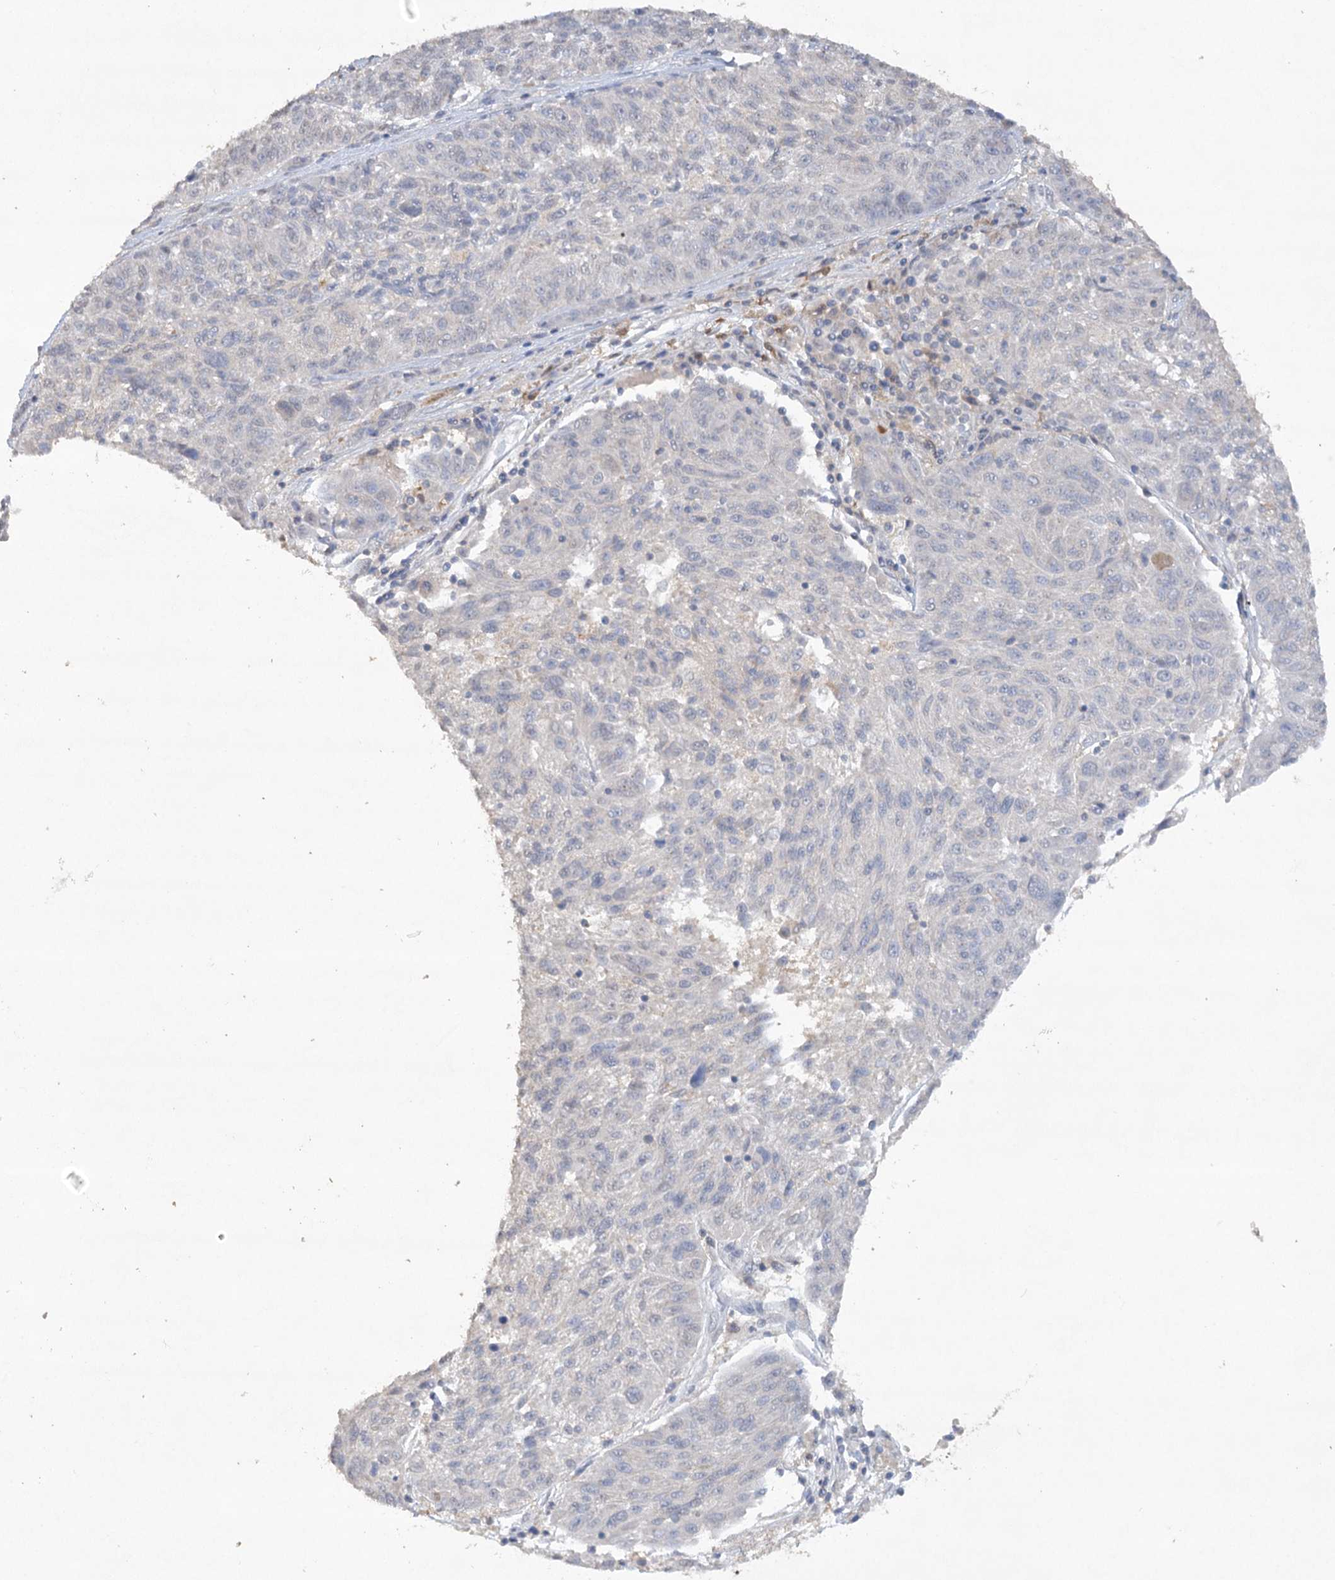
{"staining": {"intensity": "negative", "quantity": "none", "location": "none"}, "tissue": "melanoma", "cell_type": "Tumor cells", "image_type": "cancer", "snomed": [{"axis": "morphology", "description": "Malignant melanoma, NOS"}, {"axis": "topography", "description": "Skin"}], "caption": "This image is of malignant melanoma stained with IHC to label a protein in brown with the nuclei are counter-stained blue. There is no positivity in tumor cells.", "gene": "TRAF3IP1", "patient": {"sex": "male", "age": 53}}